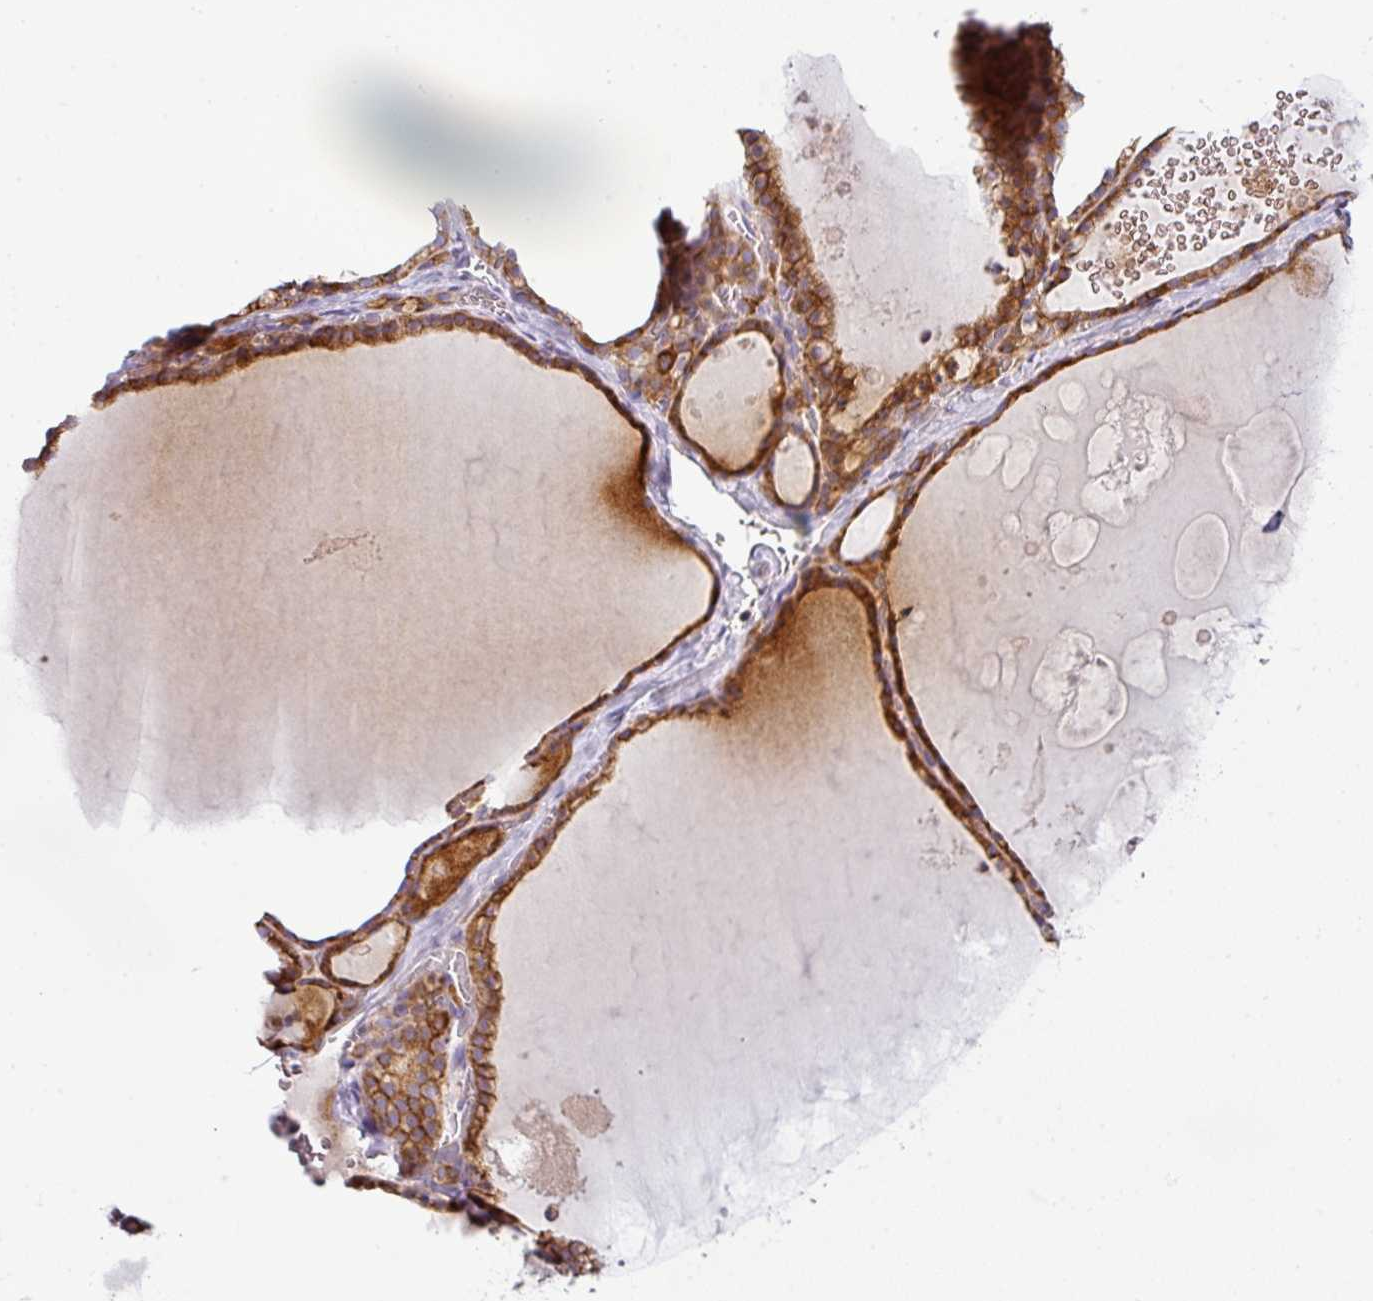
{"staining": {"intensity": "strong", "quantity": ">75%", "location": "cytoplasmic/membranous"}, "tissue": "thyroid gland", "cell_type": "Glandular cells", "image_type": "normal", "snomed": [{"axis": "morphology", "description": "Normal tissue, NOS"}, {"axis": "topography", "description": "Thyroid gland"}], "caption": "Immunohistochemistry image of unremarkable thyroid gland: human thyroid gland stained using immunohistochemistry (IHC) displays high levels of strong protein expression localized specifically in the cytoplasmic/membranous of glandular cells, appearing as a cytoplasmic/membranous brown color.", "gene": "ANKRD18A", "patient": {"sex": "male", "age": 56}}